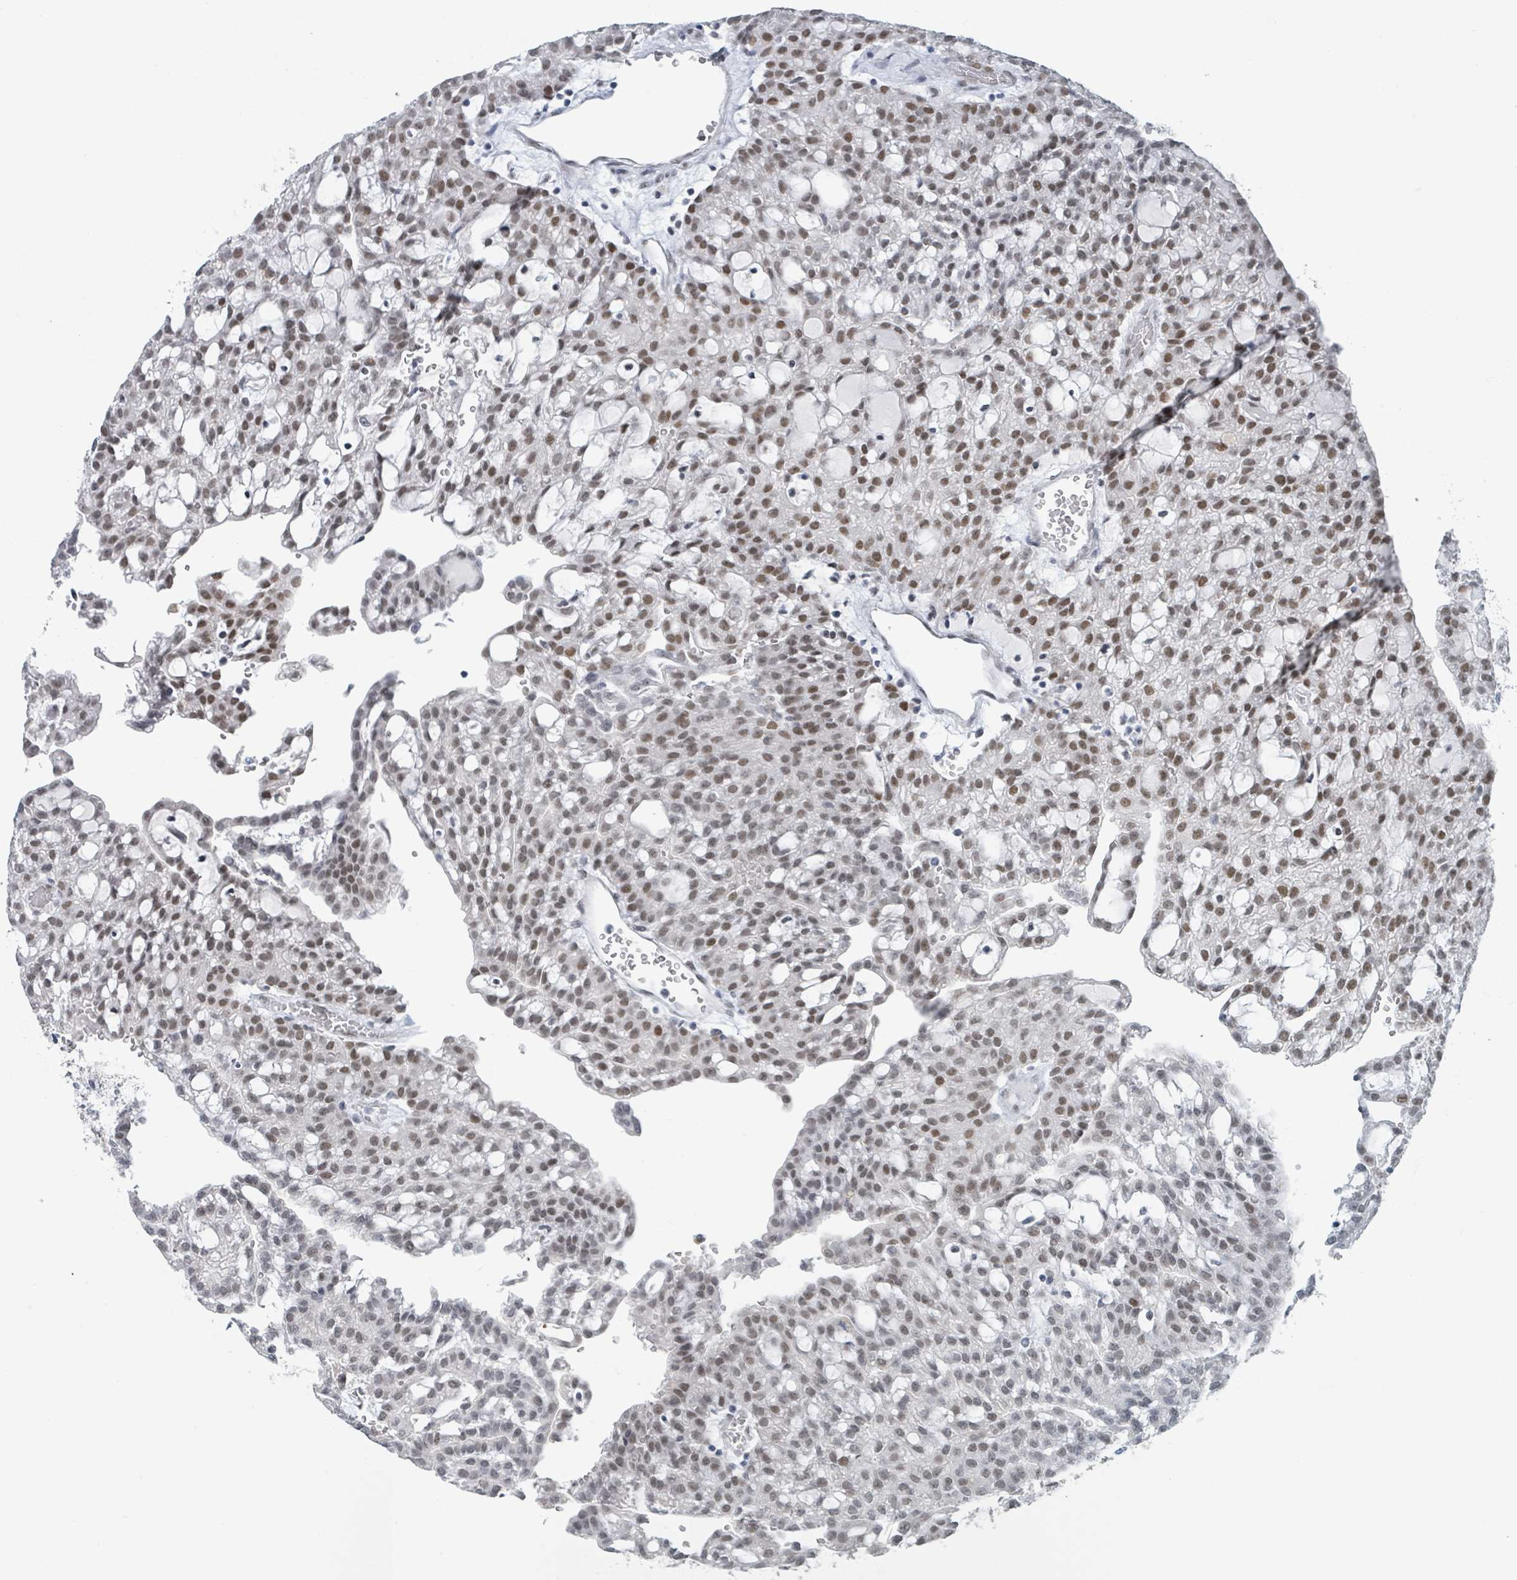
{"staining": {"intensity": "moderate", "quantity": "25%-75%", "location": "nuclear"}, "tissue": "renal cancer", "cell_type": "Tumor cells", "image_type": "cancer", "snomed": [{"axis": "morphology", "description": "Adenocarcinoma, NOS"}, {"axis": "topography", "description": "Kidney"}], "caption": "Renal cancer (adenocarcinoma) stained with a protein marker demonstrates moderate staining in tumor cells.", "gene": "EHMT2", "patient": {"sex": "male", "age": 63}}